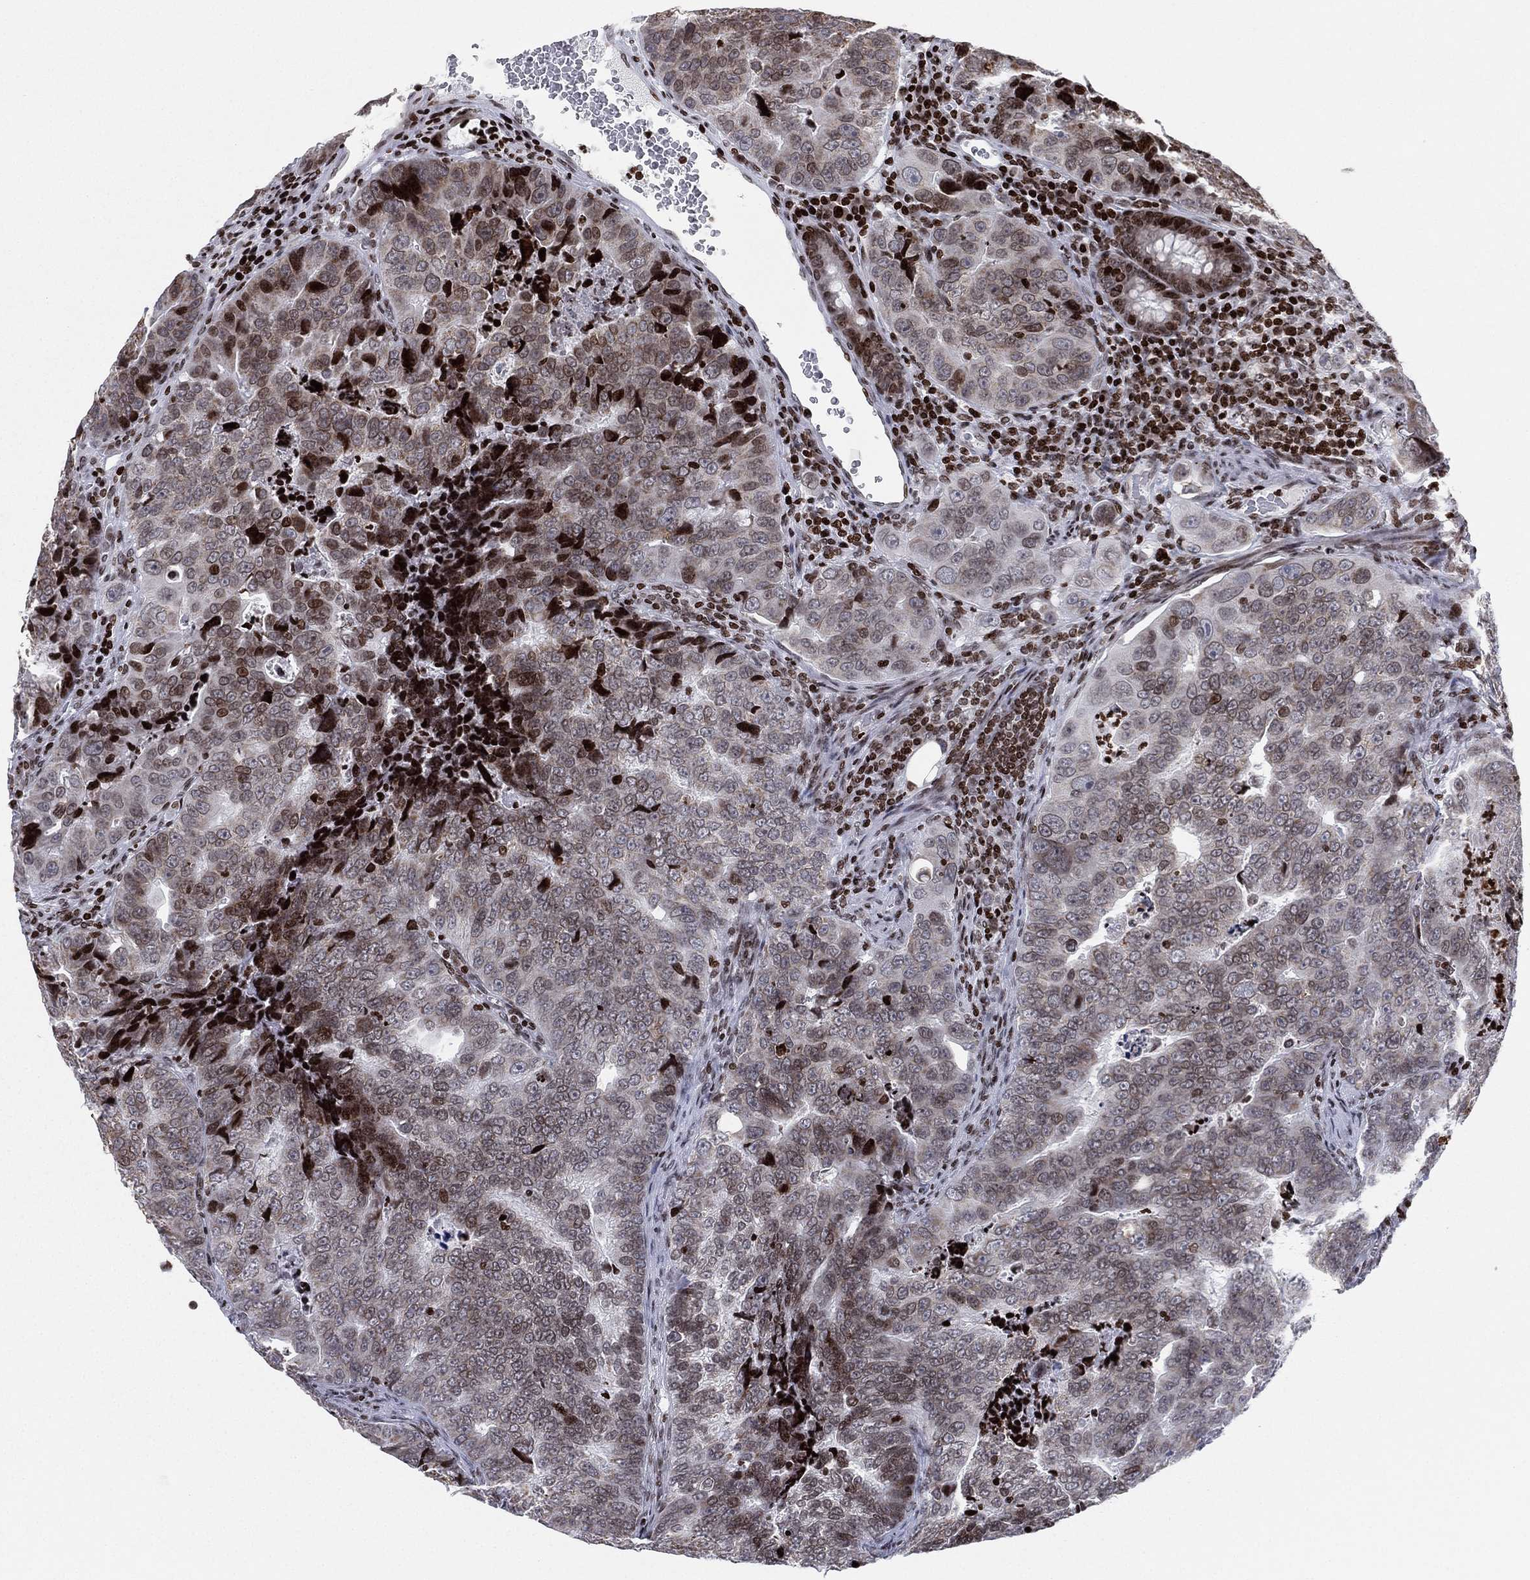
{"staining": {"intensity": "moderate", "quantity": "<25%", "location": "nuclear"}, "tissue": "colorectal cancer", "cell_type": "Tumor cells", "image_type": "cancer", "snomed": [{"axis": "morphology", "description": "Adenocarcinoma, NOS"}, {"axis": "topography", "description": "Colon"}], "caption": "Moderate nuclear staining for a protein is identified in about <25% of tumor cells of adenocarcinoma (colorectal) using immunohistochemistry (IHC).", "gene": "MFSD14A", "patient": {"sex": "female", "age": 72}}